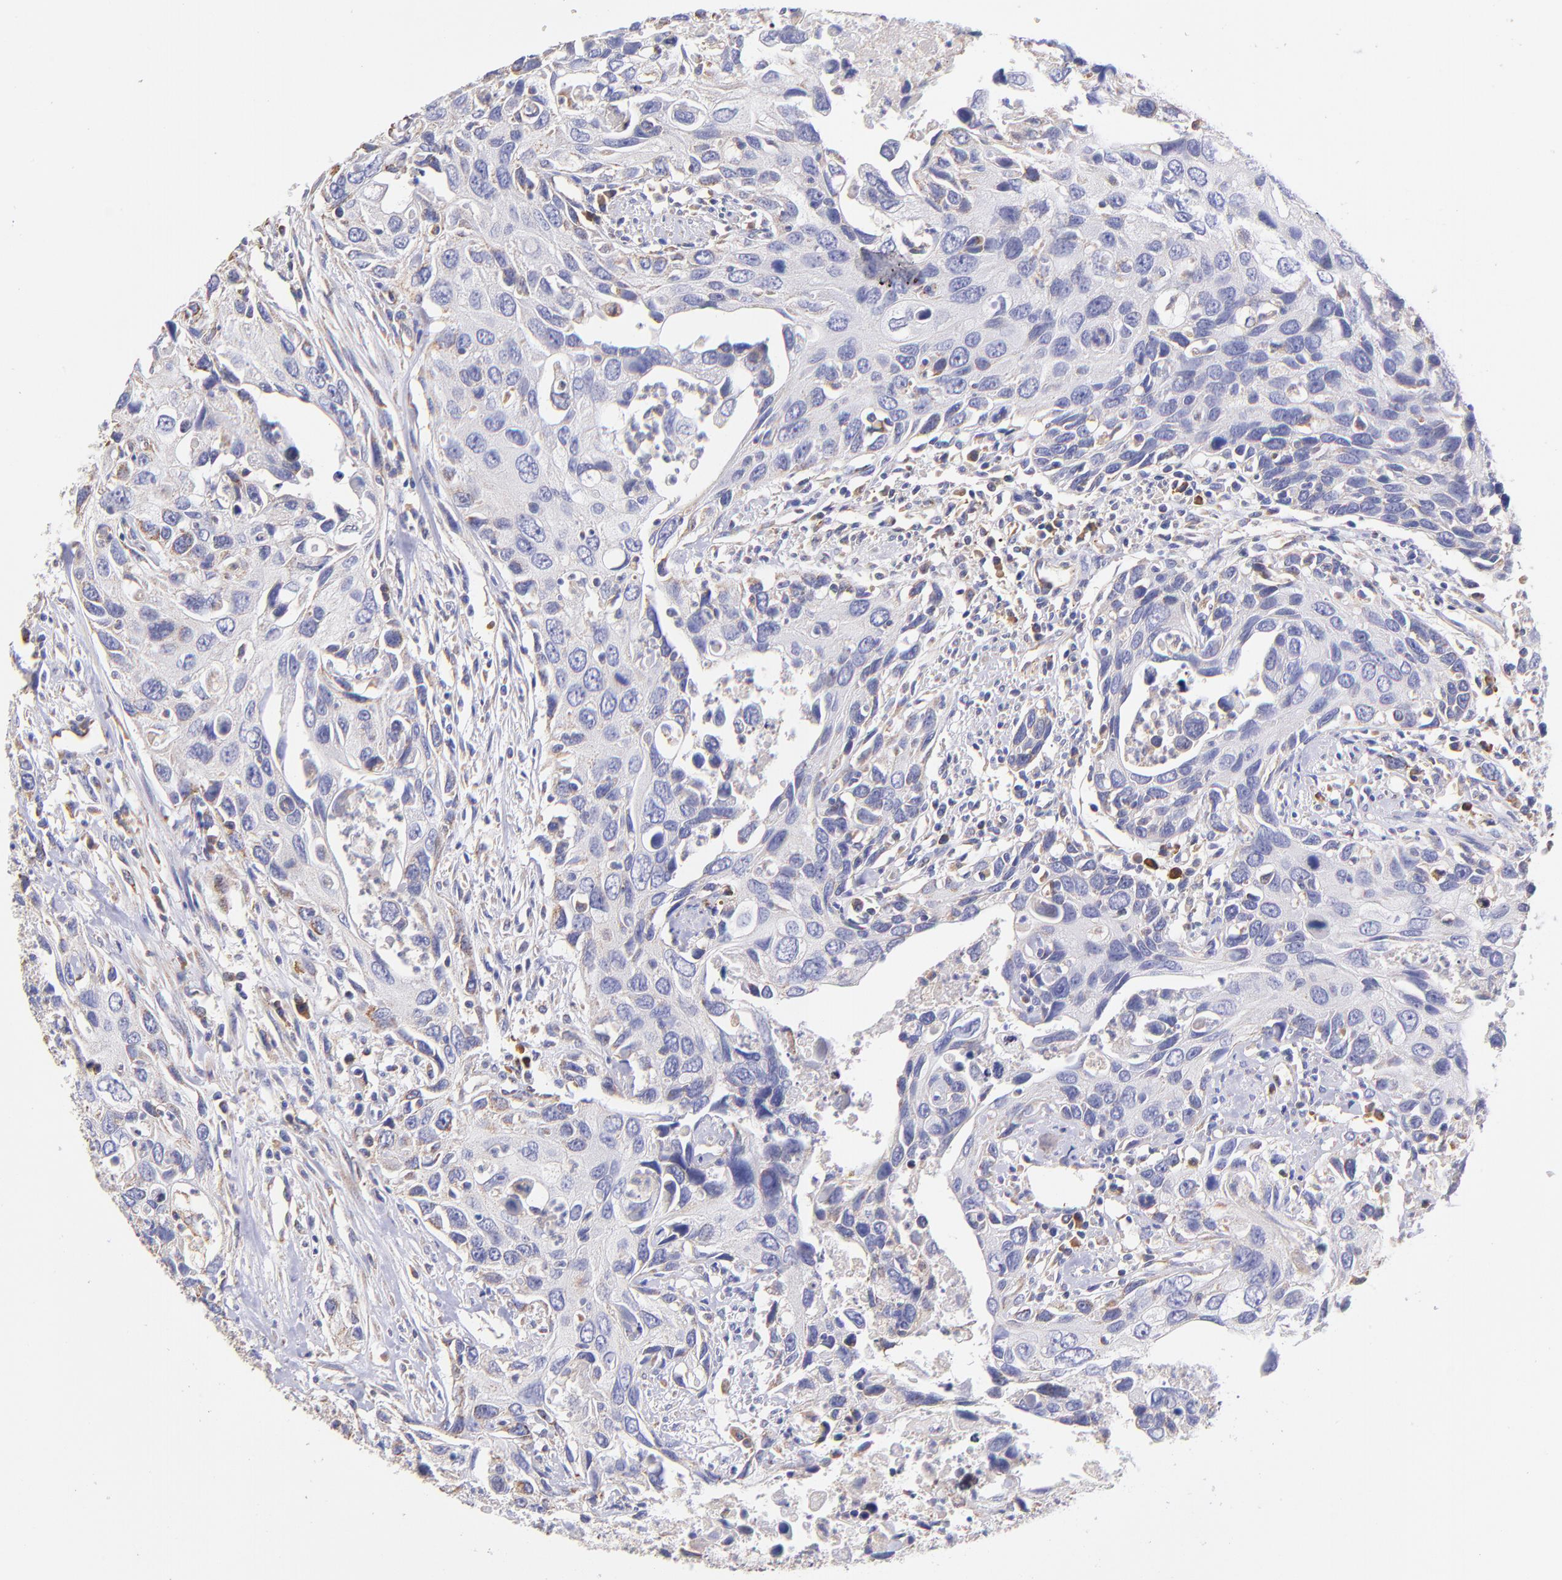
{"staining": {"intensity": "negative", "quantity": "none", "location": "none"}, "tissue": "urothelial cancer", "cell_type": "Tumor cells", "image_type": "cancer", "snomed": [{"axis": "morphology", "description": "Urothelial carcinoma, High grade"}, {"axis": "topography", "description": "Urinary bladder"}], "caption": "A high-resolution micrograph shows IHC staining of urothelial carcinoma (high-grade), which shows no significant staining in tumor cells.", "gene": "PREX1", "patient": {"sex": "male", "age": 71}}